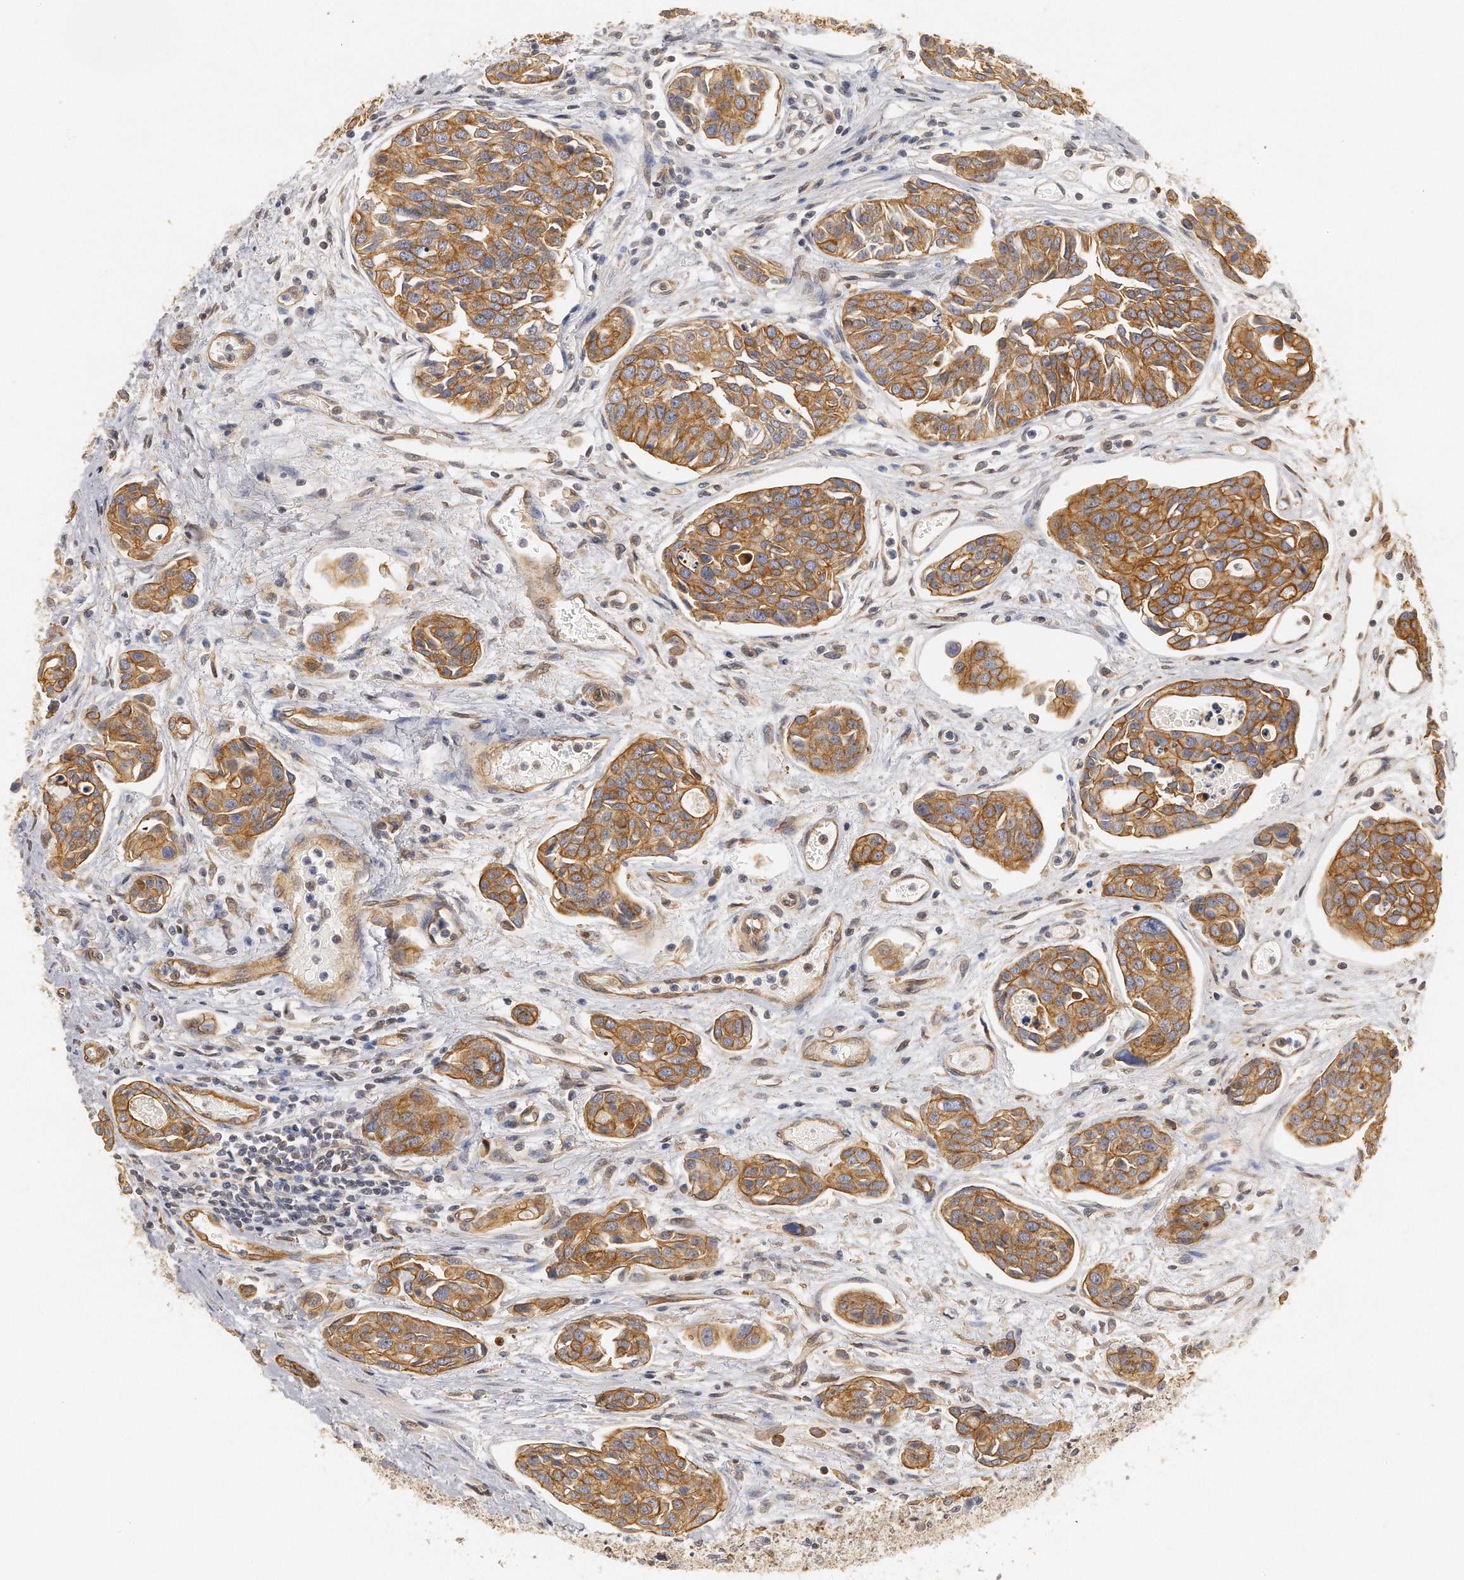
{"staining": {"intensity": "moderate", "quantity": ">75%", "location": "cytoplasmic/membranous"}, "tissue": "urothelial cancer", "cell_type": "Tumor cells", "image_type": "cancer", "snomed": [{"axis": "morphology", "description": "Urothelial carcinoma, High grade"}, {"axis": "topography", "description": "Urinary bladder"}], "caption": "Immunohistochemical staining of human high-grade urothelial carcinoma shows medium levels of moderate cytoplasmic/membranous protein positivity in about >75% of tumor cells.", "gene": "CHST7", "patient": {"sex": "male", "age": 78}}